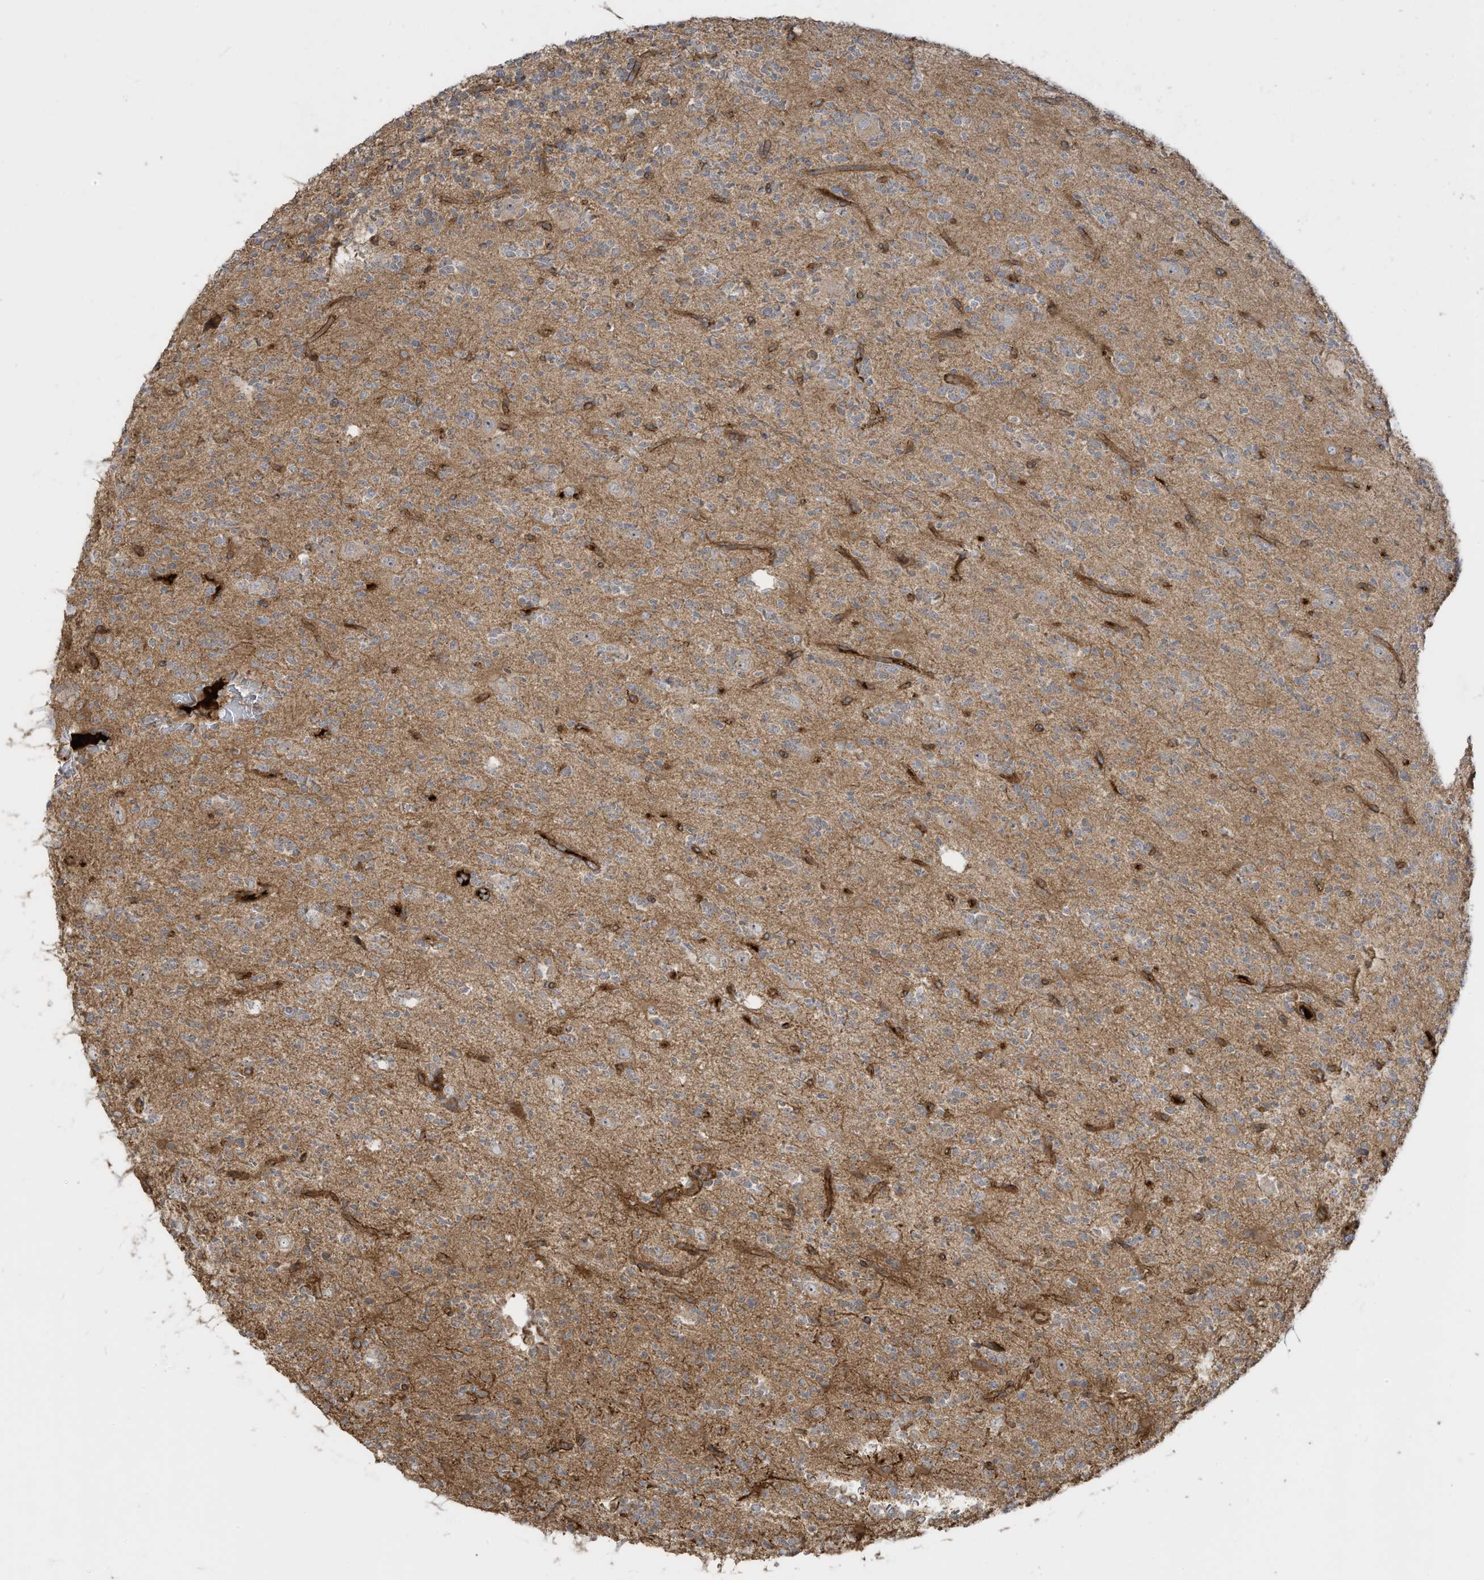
{"staining": {"intensity": "weak", "quantity": "25%-75%", "location": "cytoplasmic/membranous"}, "tissue": "glioma", "cell_type": "Tumor cells", "image_type": "cancer", "snomed": [{"axis": "morphology", "description": "Glioma, malignant, High grade"}, {"axis": "topography", "description": "Brain"}], "caption": "Immunohistochemical staining of human high-grade glioma (malignant) reveals low levels of weak cytoplasmic/membranous staining in about 25%-75% of tumor cells.", "gene": "ENTR1", "patient": {"sex": "female", "age": 62}}